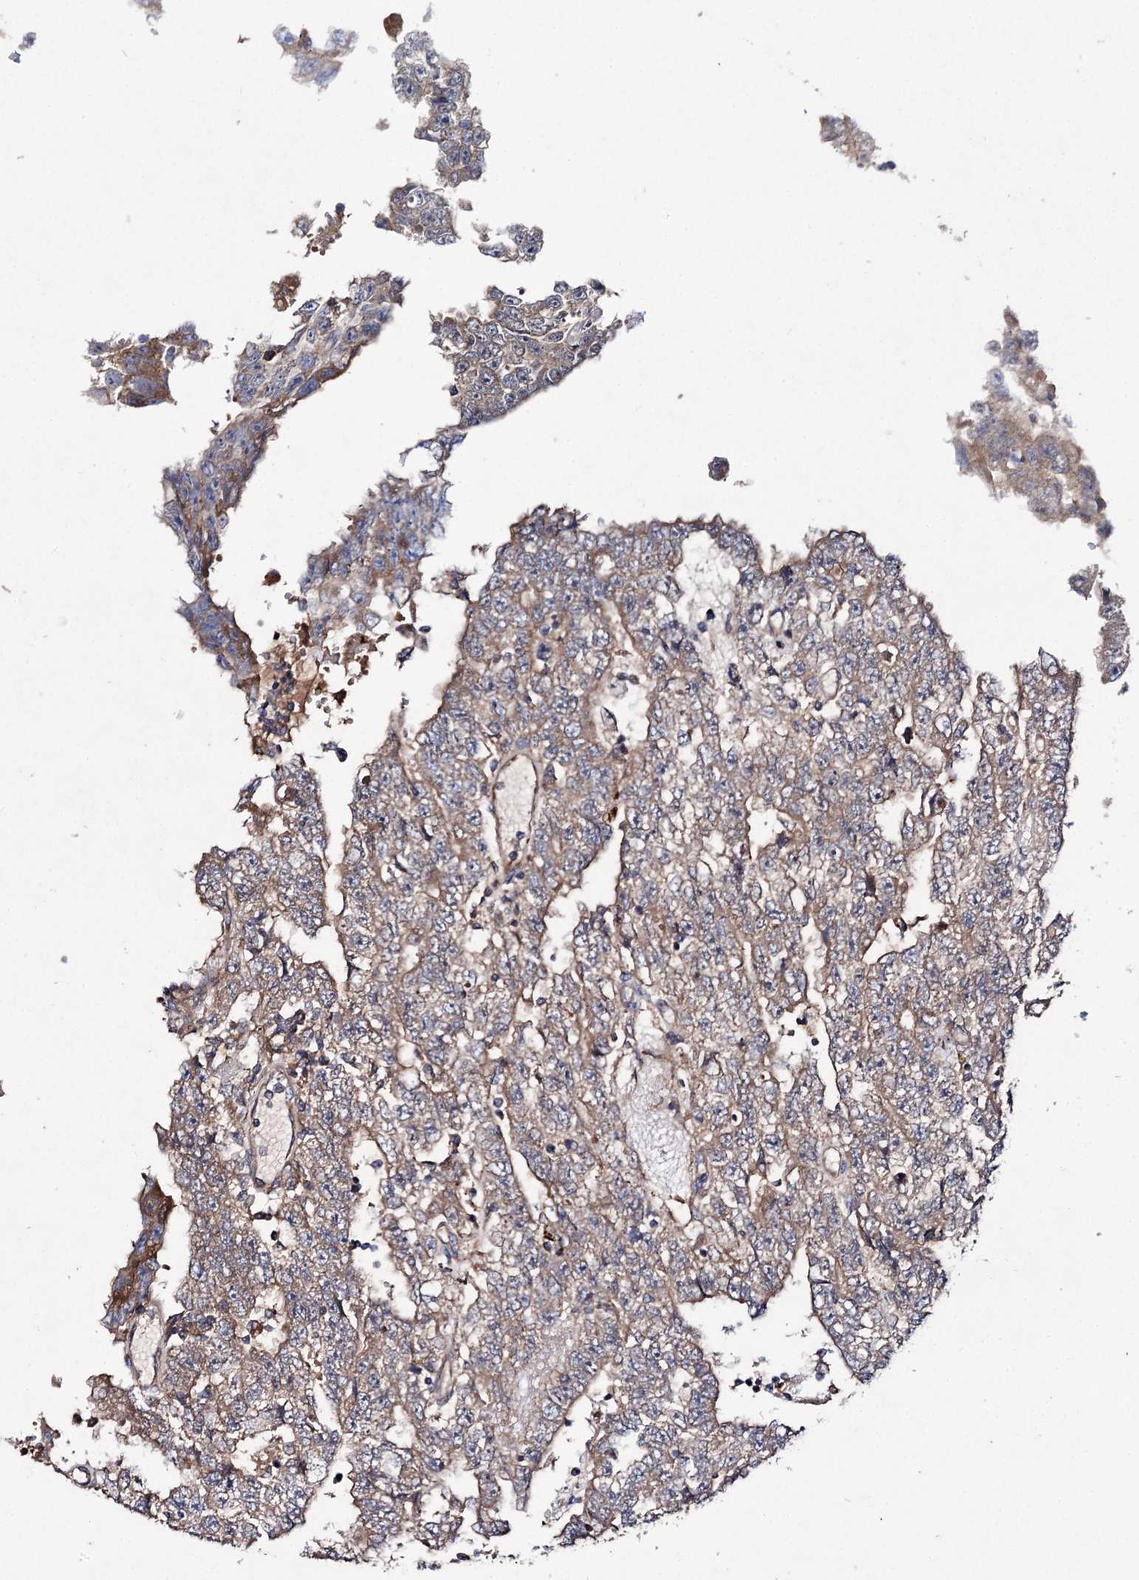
{"staining": {"intensity": "weak", "quantity": ">75%", "location": "cytoplasmic/membranous"}, "tissue": "testis cancer", "cell_type": "Tumor cells", "image_type": "cancer", "snomed": [{"axis": "morphology", "description": "Carcinoma, Embryonal, NOS"}, {"axis": "topography", "description": "Testis"}], "caption": "A histopathology image of embryonal carcinoma (testis) stained for a protein displays weak cytoplasmic/membranous brown staining in tumor cells.", "gene": "CLPB", "patient": {"sex": "male", "age": 25}}